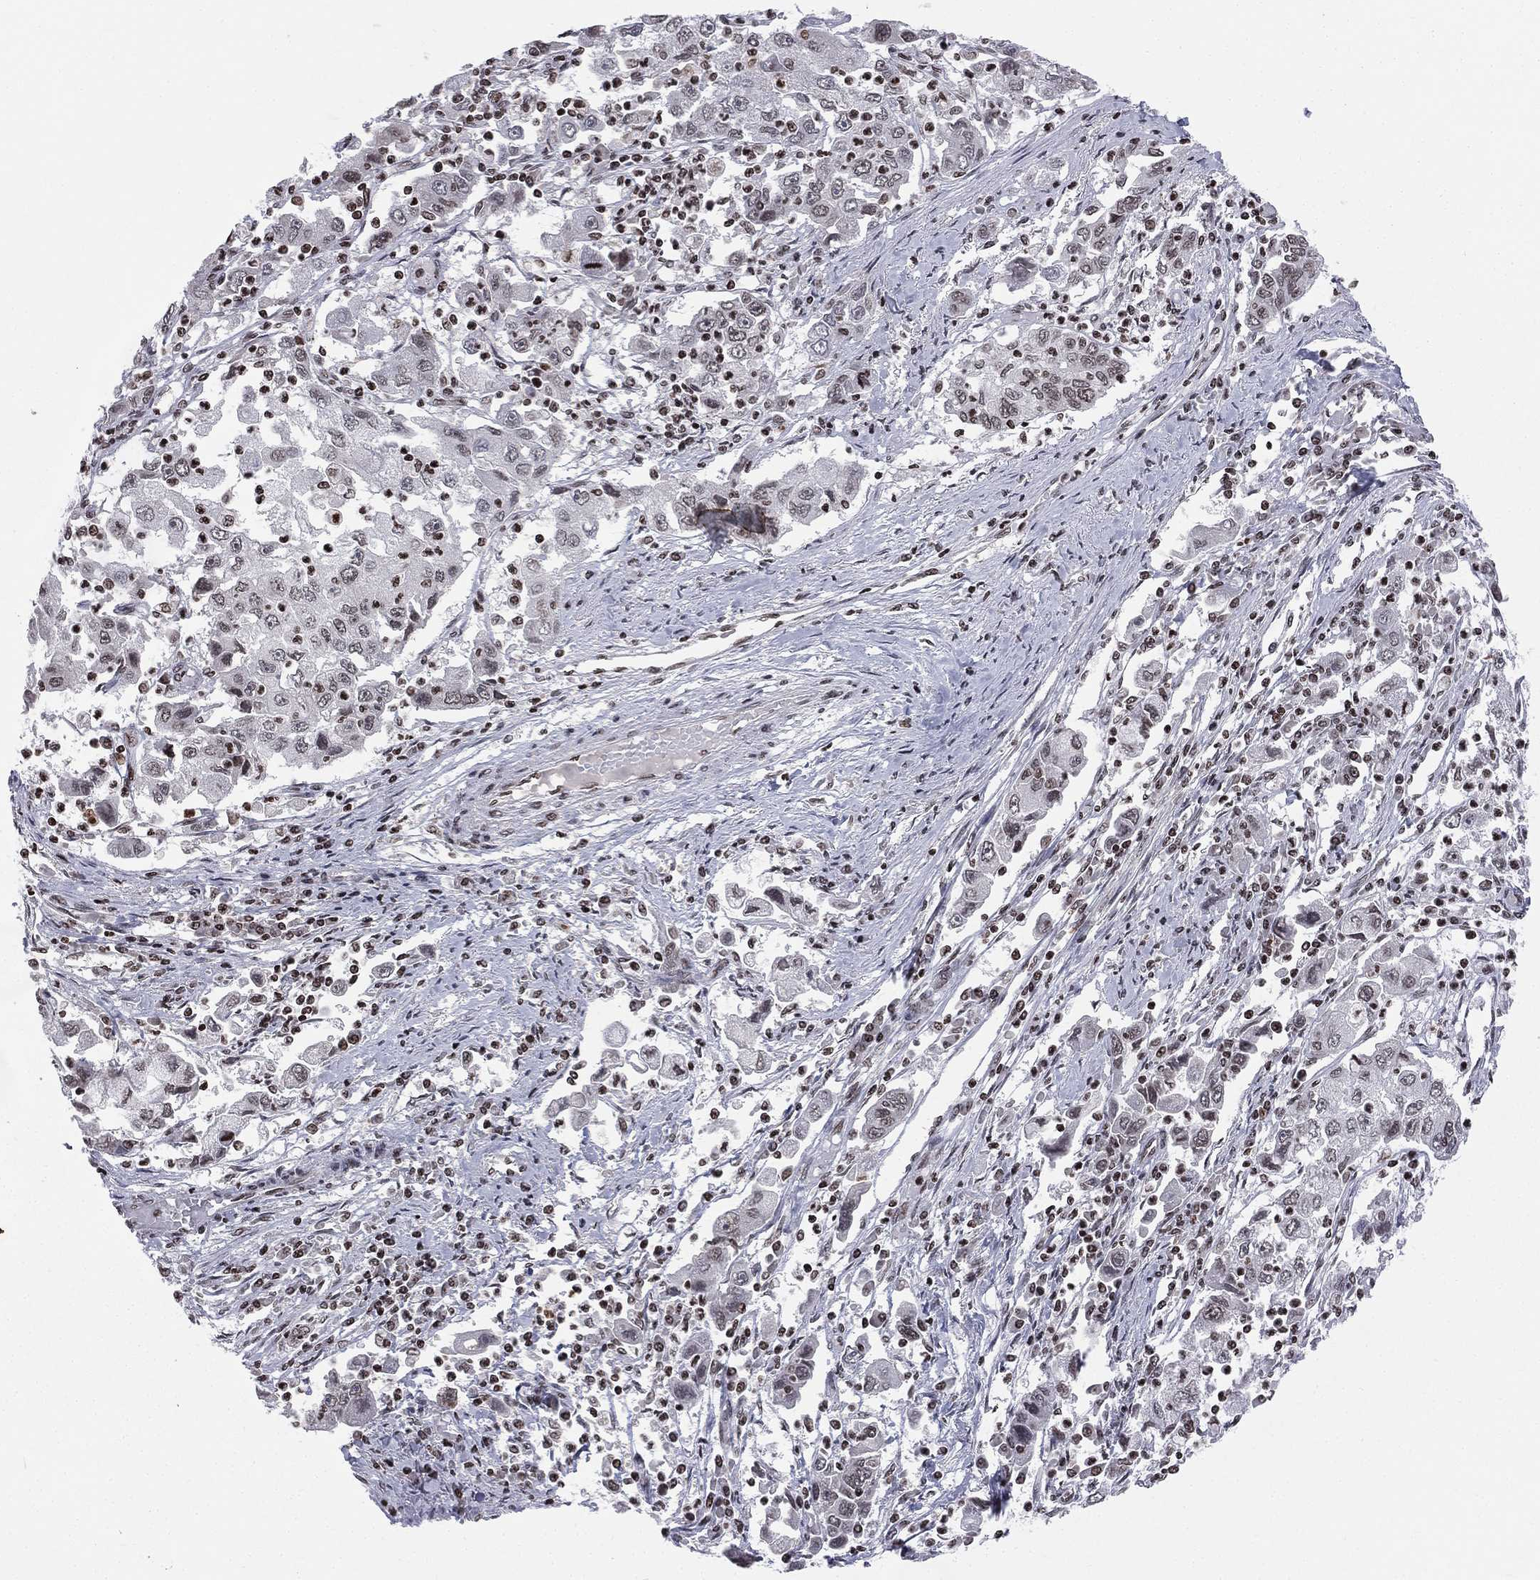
{"staining": {"intensity": "weak", "quantity": "<25%", "location": "nuclear"}, "tissue": "cervical cancer", "cell_type": "Tumor cells", "image_type": "cancer", "snomed": [{"axis": "morphology", "description": "Squamous cell carcinoma, NOS"}, {"axis": "topography", "description": "Cervix"}], "caption": "This is an immunohistochemistry (IHC) image of human squamous cell carcinoma (cervical). There is no staining in tumor cells.", "gene": "RFX7", "patient": {"sex": "female", "age": 36}}